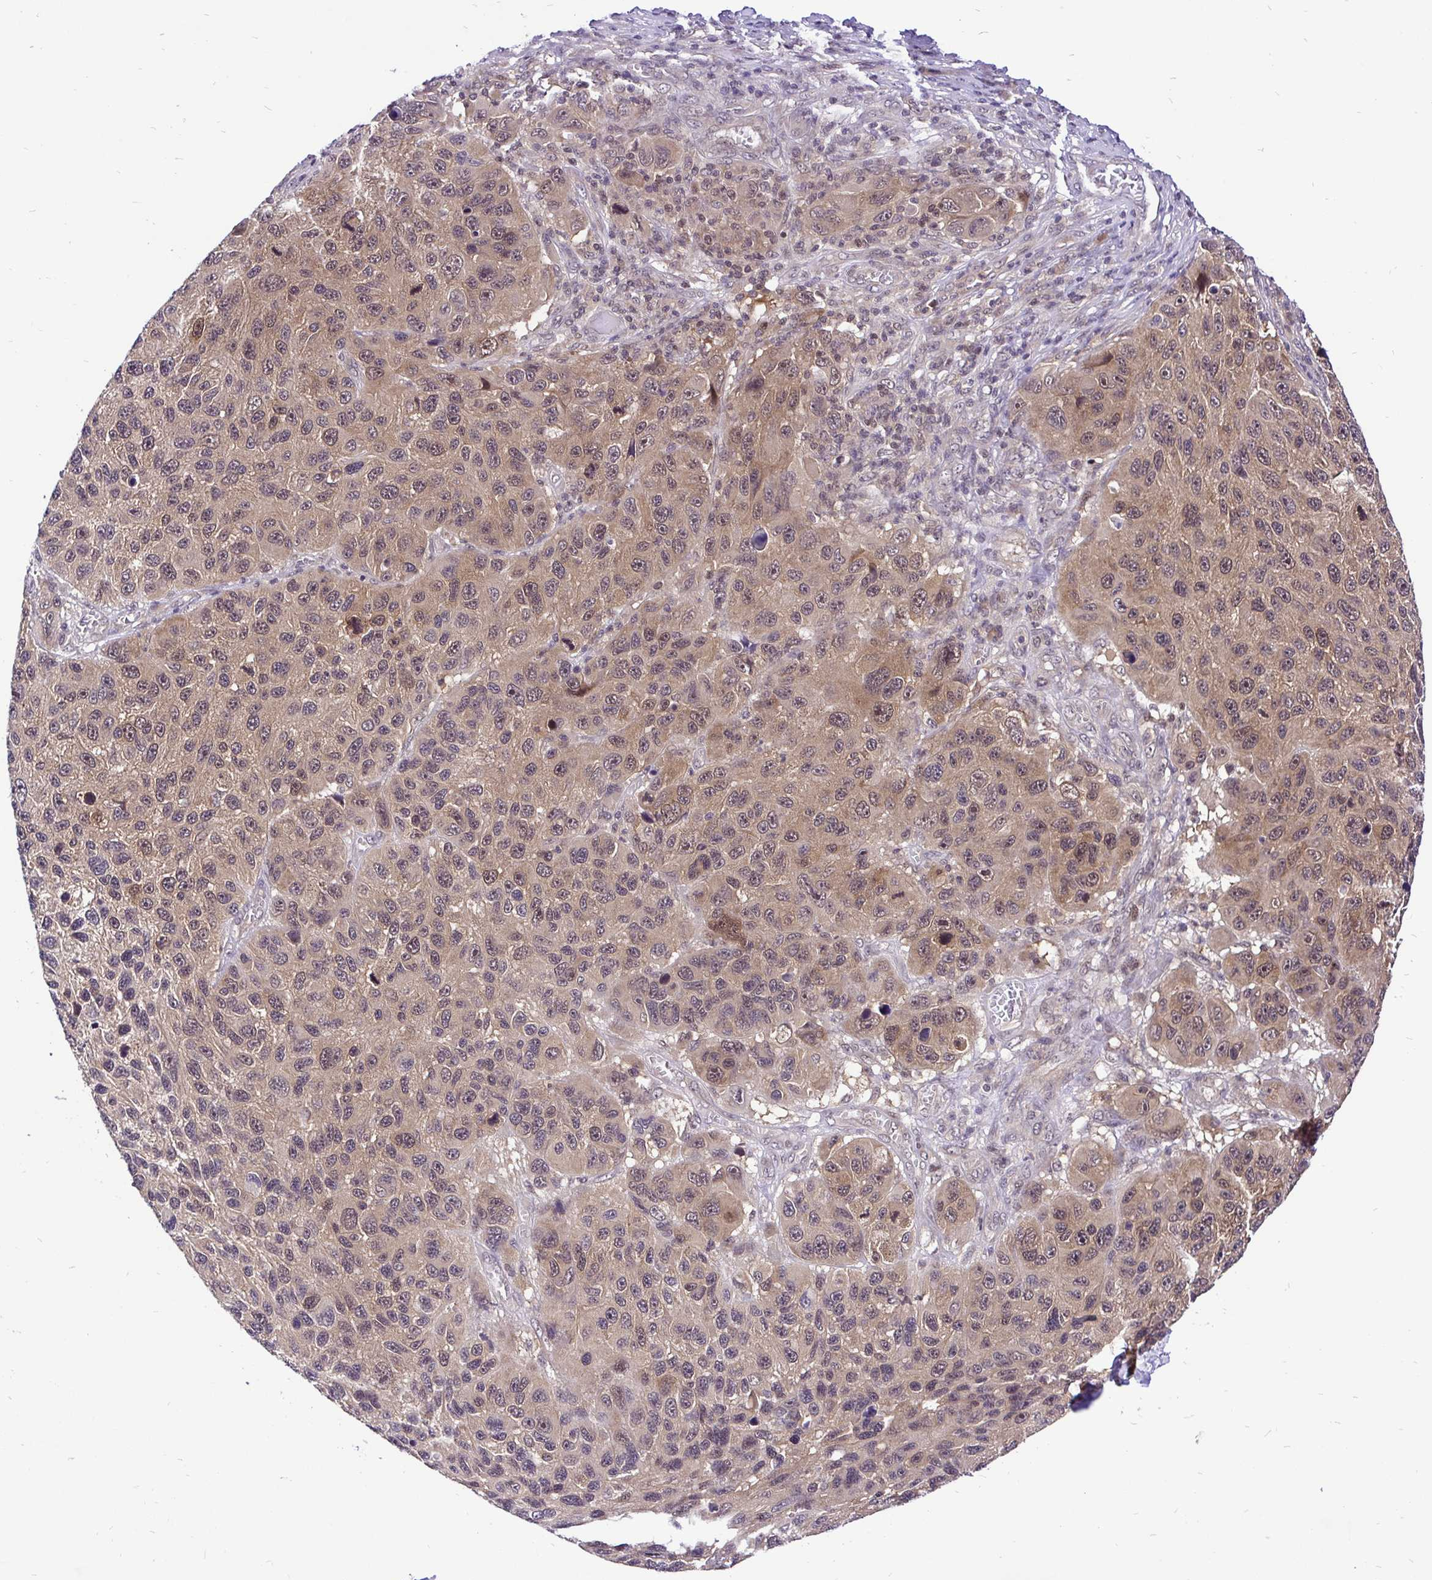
{"staining": {"intensity": "weak", "quantity": "25%-75%", "location": "cytoplasmic/membranous,nuclear"}, "tissue": "melanoma", "cell_type": "Tumor cells", "image_type": "cancer", "snomed": [{"axis": "morphology", "description": "Malignant melanoma, NOS"}, {"axis": "topography", "description": "Skin"}], "caption": "Protein positivity by IHC demonstrates weak cytoplasmic/membranous and nuclear staining in about 25%-75% of tumor cells in melanoma.", "gene": "UBE2M", "patient": {"sex": "male", "age": 53}}